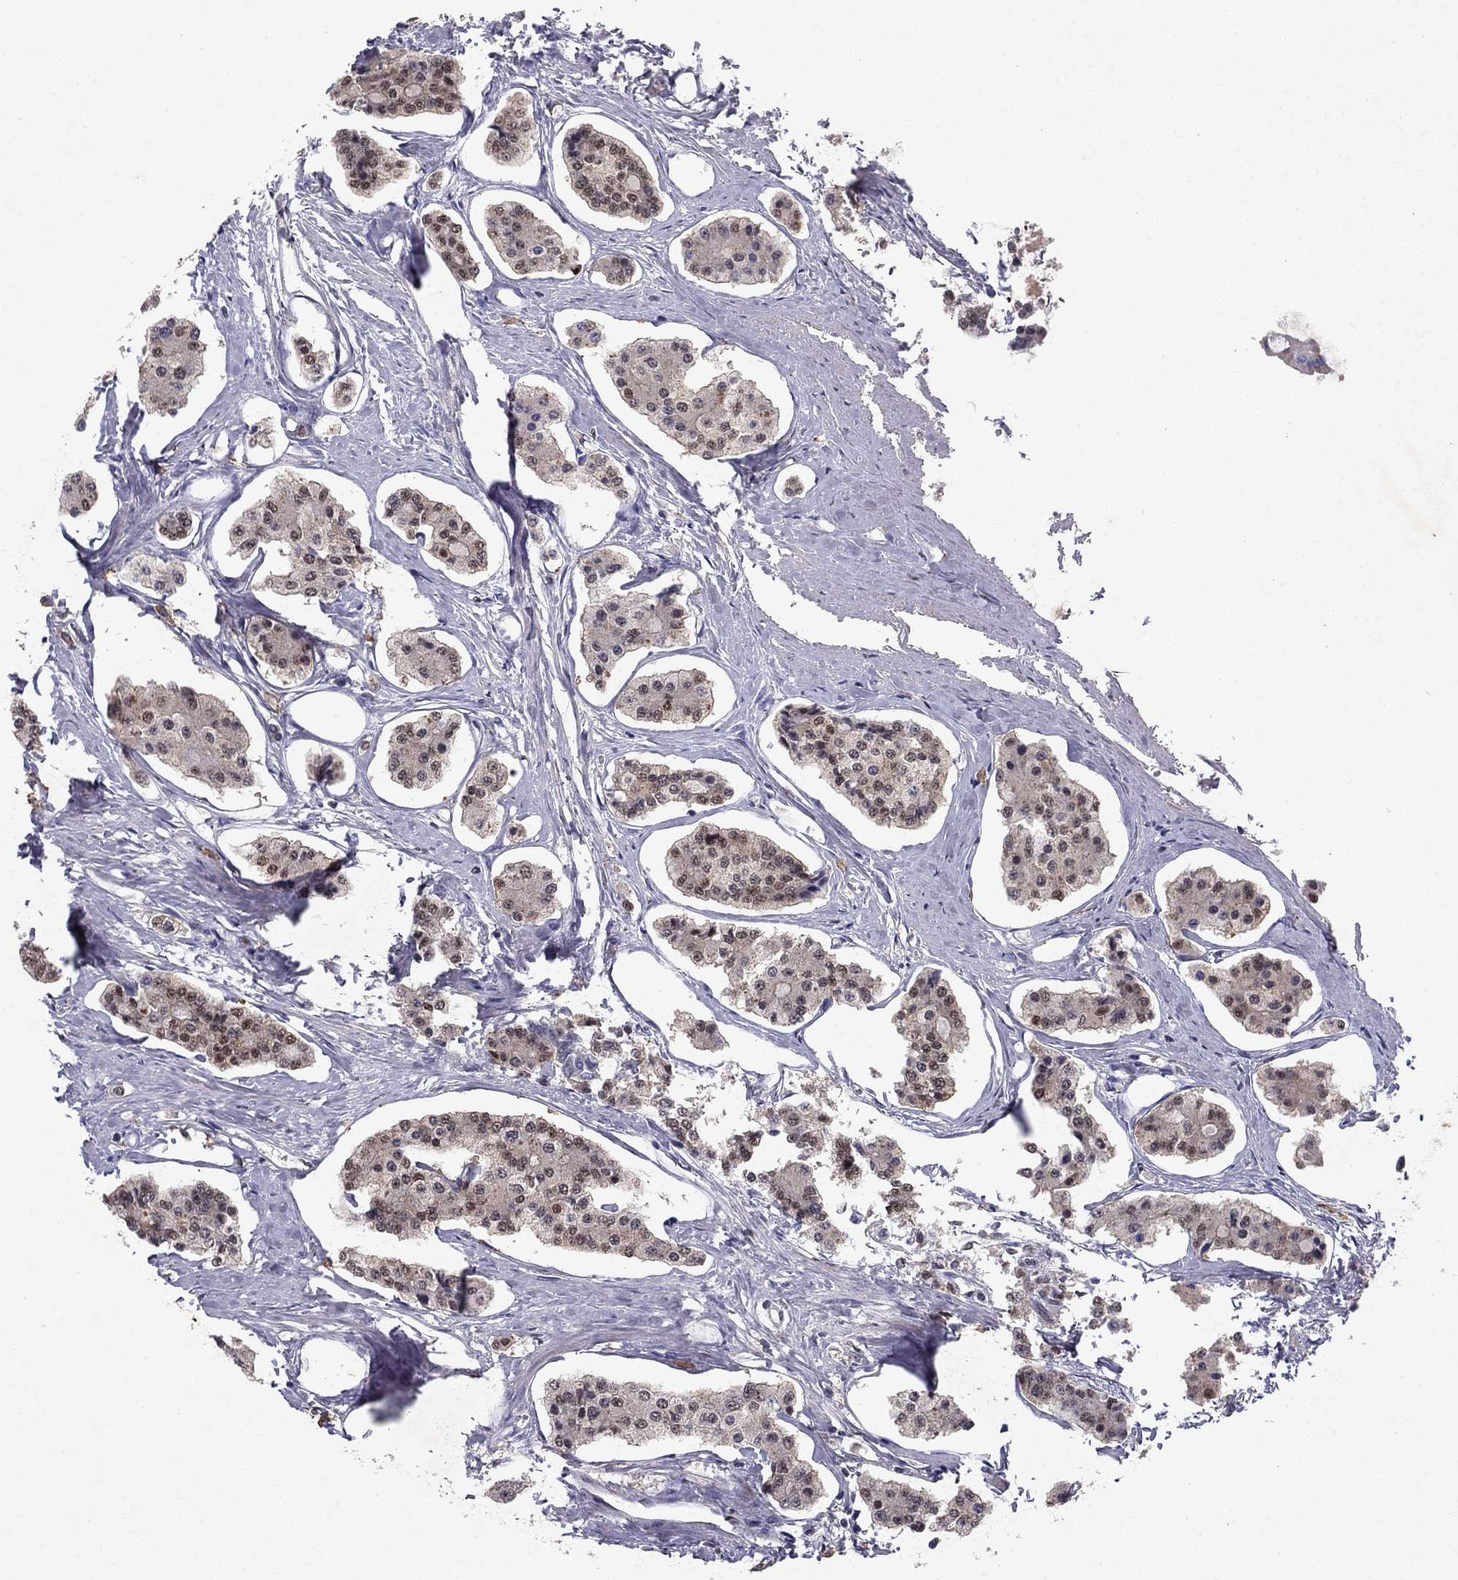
{"staining": {"intensity": "weak", "quantity": "<25%", "location": "nuclear"}, "tissue": "carcinoid", "cell_type": "Tumor cells", "image_type": "cancer", "snomed": [{"axis": "morphology", "description": "Carcinoid, malignant, NOS"}, {"axis": "topography", "description": "Small intestine"}], "caption": "Micrograph shows no protein positivity in tumor cells of carcinoid tissue.", "gene": "CRTC1", "patient": {"sex": "female", "age": 65}}